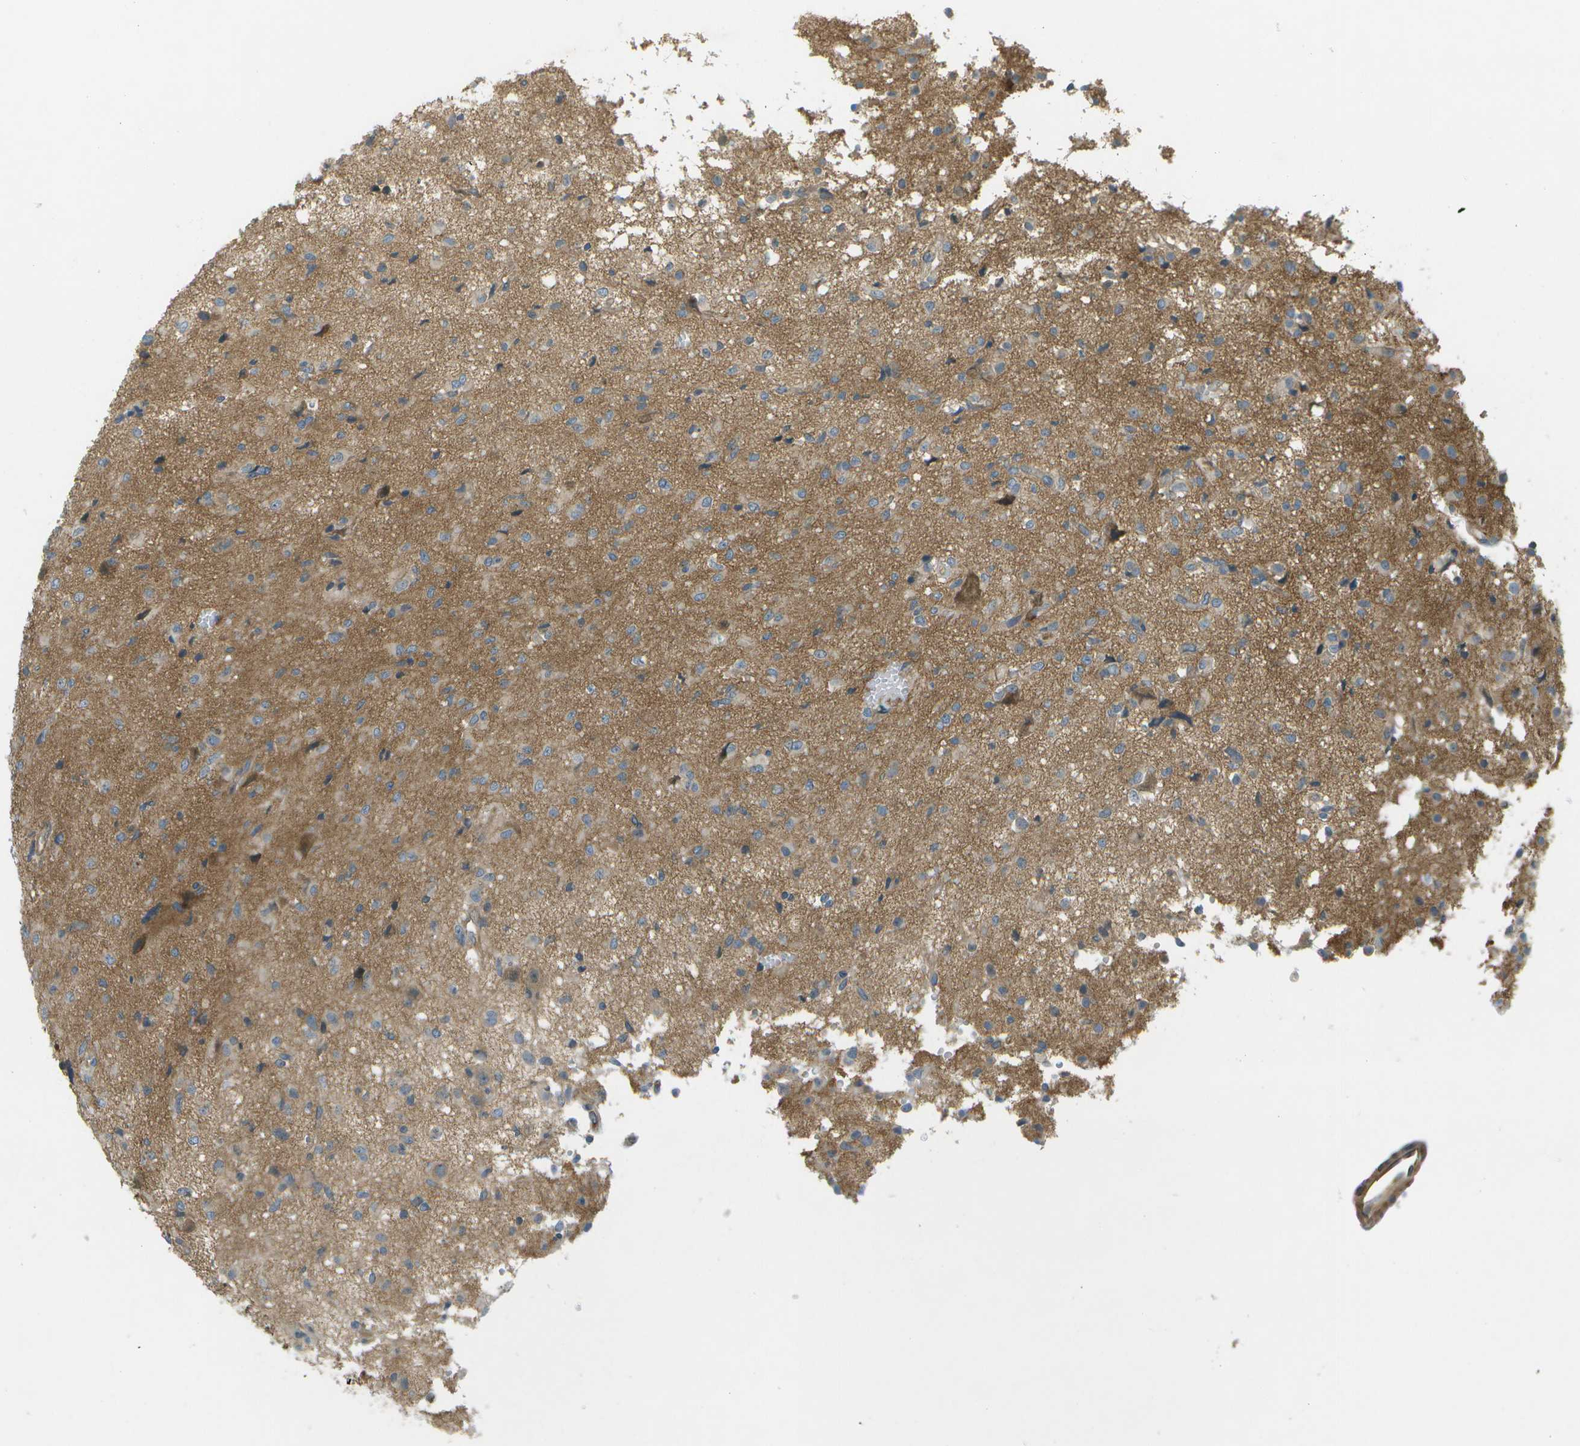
{"staining": {"intensity": "moderate", "quantity": ">75%", "location": "cytoplasmic/membranous"}, "tissue": "glioma", "cell_type": "Tumor cells", "image_type": "cancer", "snomed": [{"axis": "morphology", "description": "Glioma, malignant, High grade"}, {"axis": "topography", "description": "Brain"}], "caption": "There is medium levels of moderate cytoplasmic/membranous positivity in tumor cells of glioma, as demonstrated by immunohistochemical staining (brown color).", "gene": "WNK2", "patient": {"sex": "female", "age": 59}}